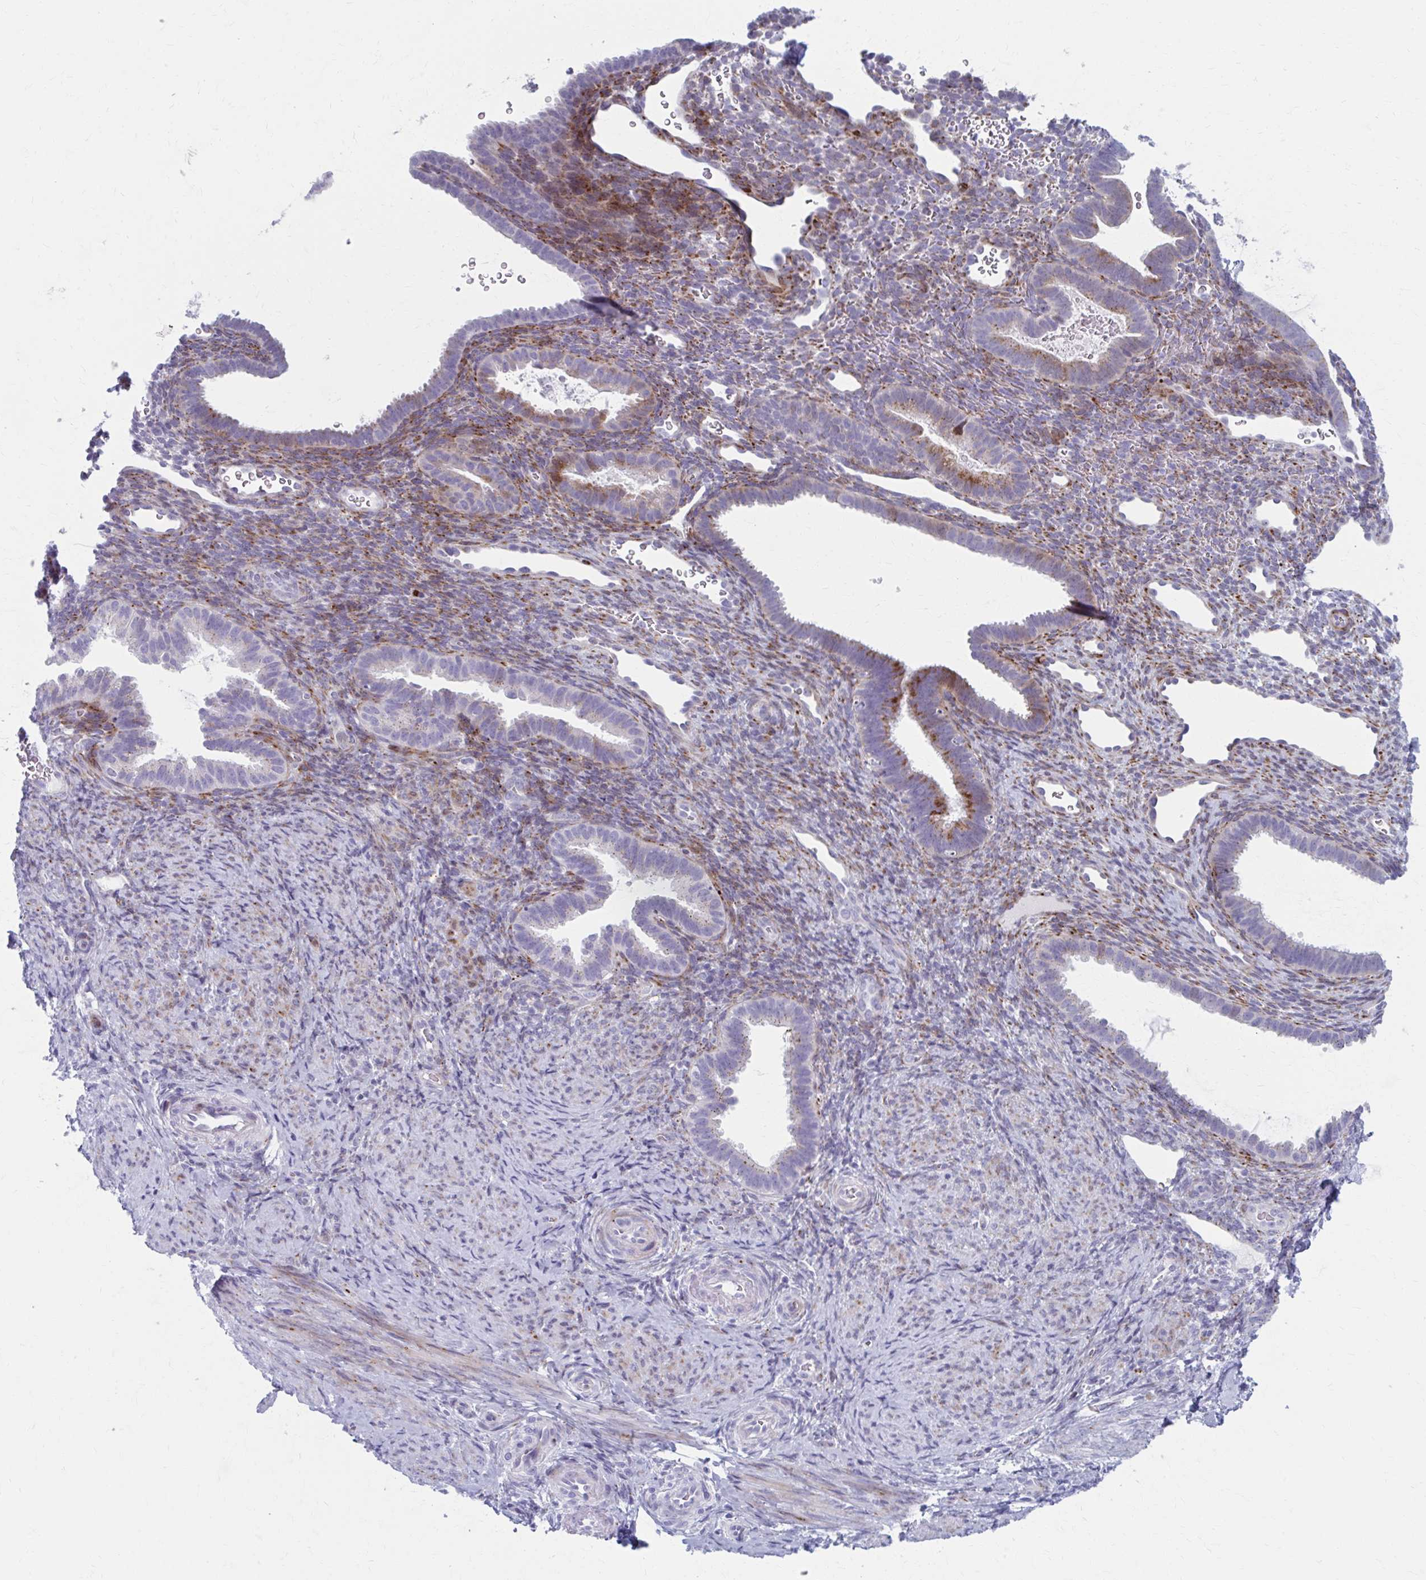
{"staining": {"intensity": "negative", "quantity": "none", "location": "none"}, "tissue": "endometrium", "cell_type": "Cells in endometrial stroma", "image_type": "normal", "snomed": [{"axis": "morphology", "description": "Normal tissue, NOS"}, {"axis": "topography", "description": "Endometrium"}], "caption": "DAB immunohistochemical staining of unremarkable human endometrium reveals no significant staining in cells in endometrial stroma. (DAB (3,3'-diaminobenzidine) immunohistochemistry (IHC), high magnification).", "gene": "OLFM2", "patient": {"sex": "female", "age": 34}}